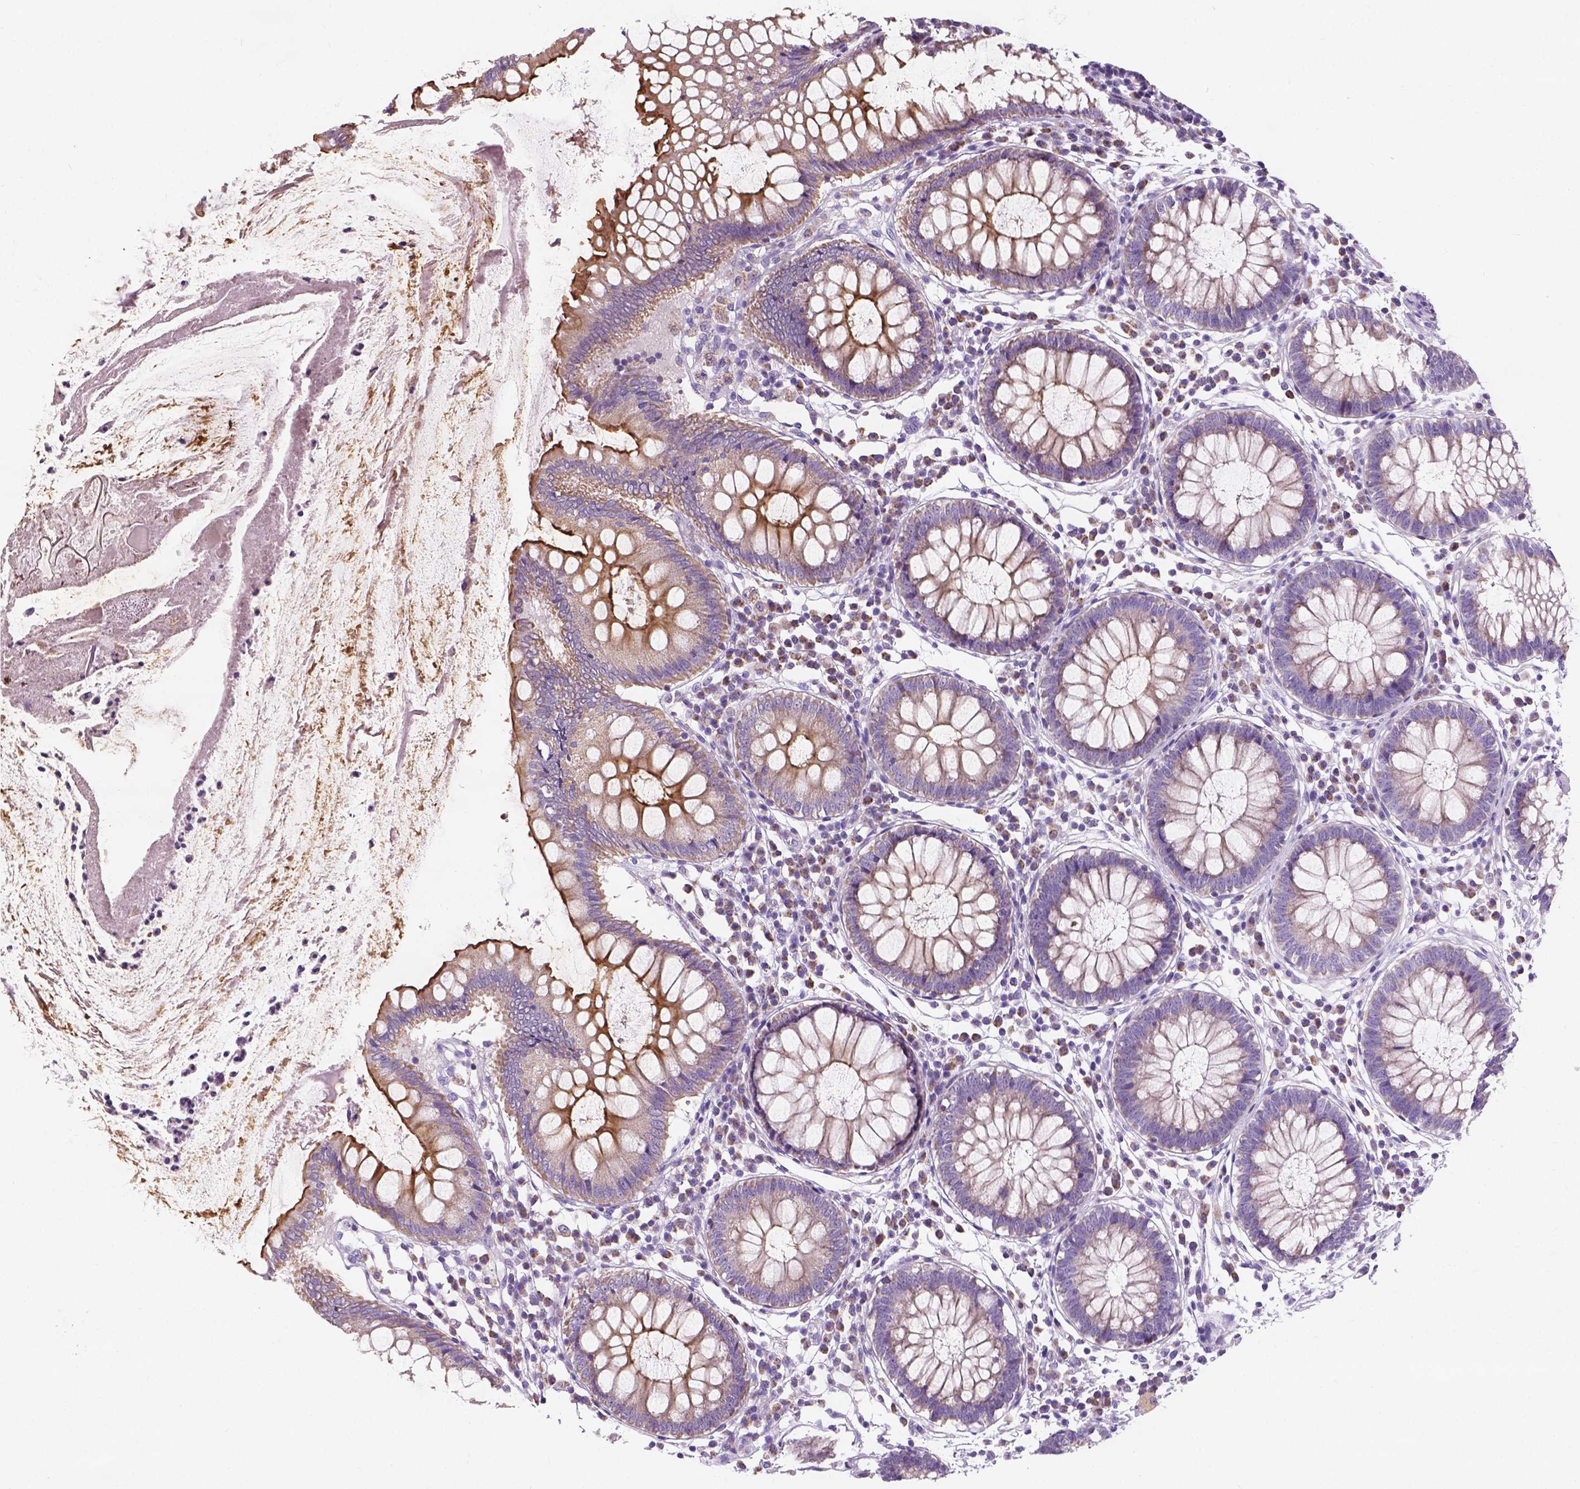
{"staining": {"intensity": "negative", "quantity": "none", "location": "none"}, "tissue": "colon", "cell_type": "Endothelial cells", "image_type": "normal", "snomed": [{"axis": "morphology", "description": "Normal tissue, NOS"}, {"axis": "morphology", "description": "Adenocarcinoma, NOS"}, {"axis": "topography", "description": "Colon"}], "caption": "Immunohistochemistry photomicrograph of unremarkable human colon stained for a protein (brown), which exhibits no positivity in endothelial cells.", "gene": "CHODL", "patient": {"sex": "male", "age": 83}}